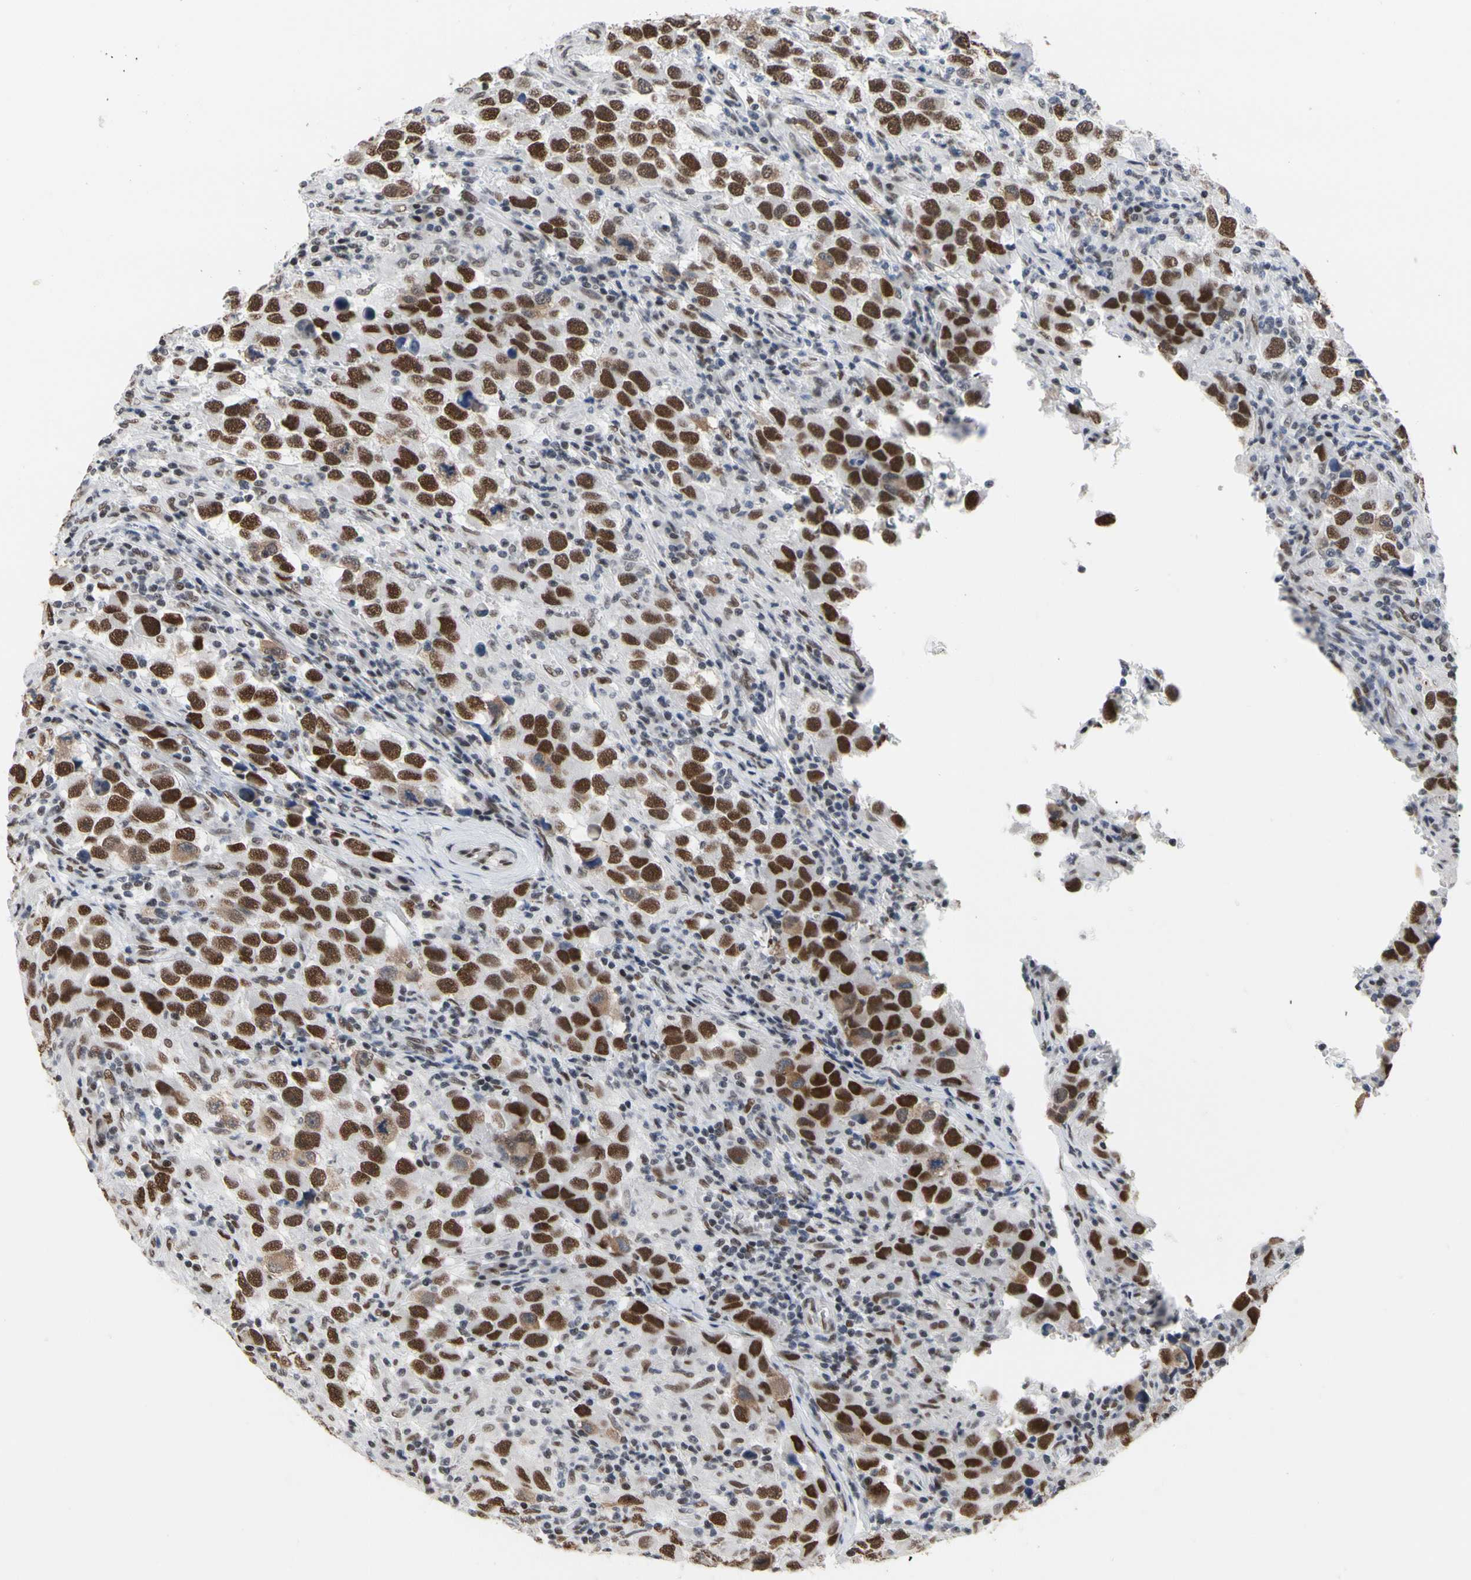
{"staining": {"intensity": "strong", "quantity": ">75%", "location": "nuclear"}, "tissue": "testis cancer", "cell_type": "Tumor cells", "image_type": "cancer", "snomed": [{"axis": "morphology", "description": "Carcinoma, Embryonal, NOS"}, {"axis": "topography", "description": "Testis"}], "caption": "Testis cancer was stained to show a protein in brown. There is high levels of strong nuclear staining in approximately >75% of tumor cells.", "gene": "FAM98B", "patient": {"sex": "male", "age": 21}}